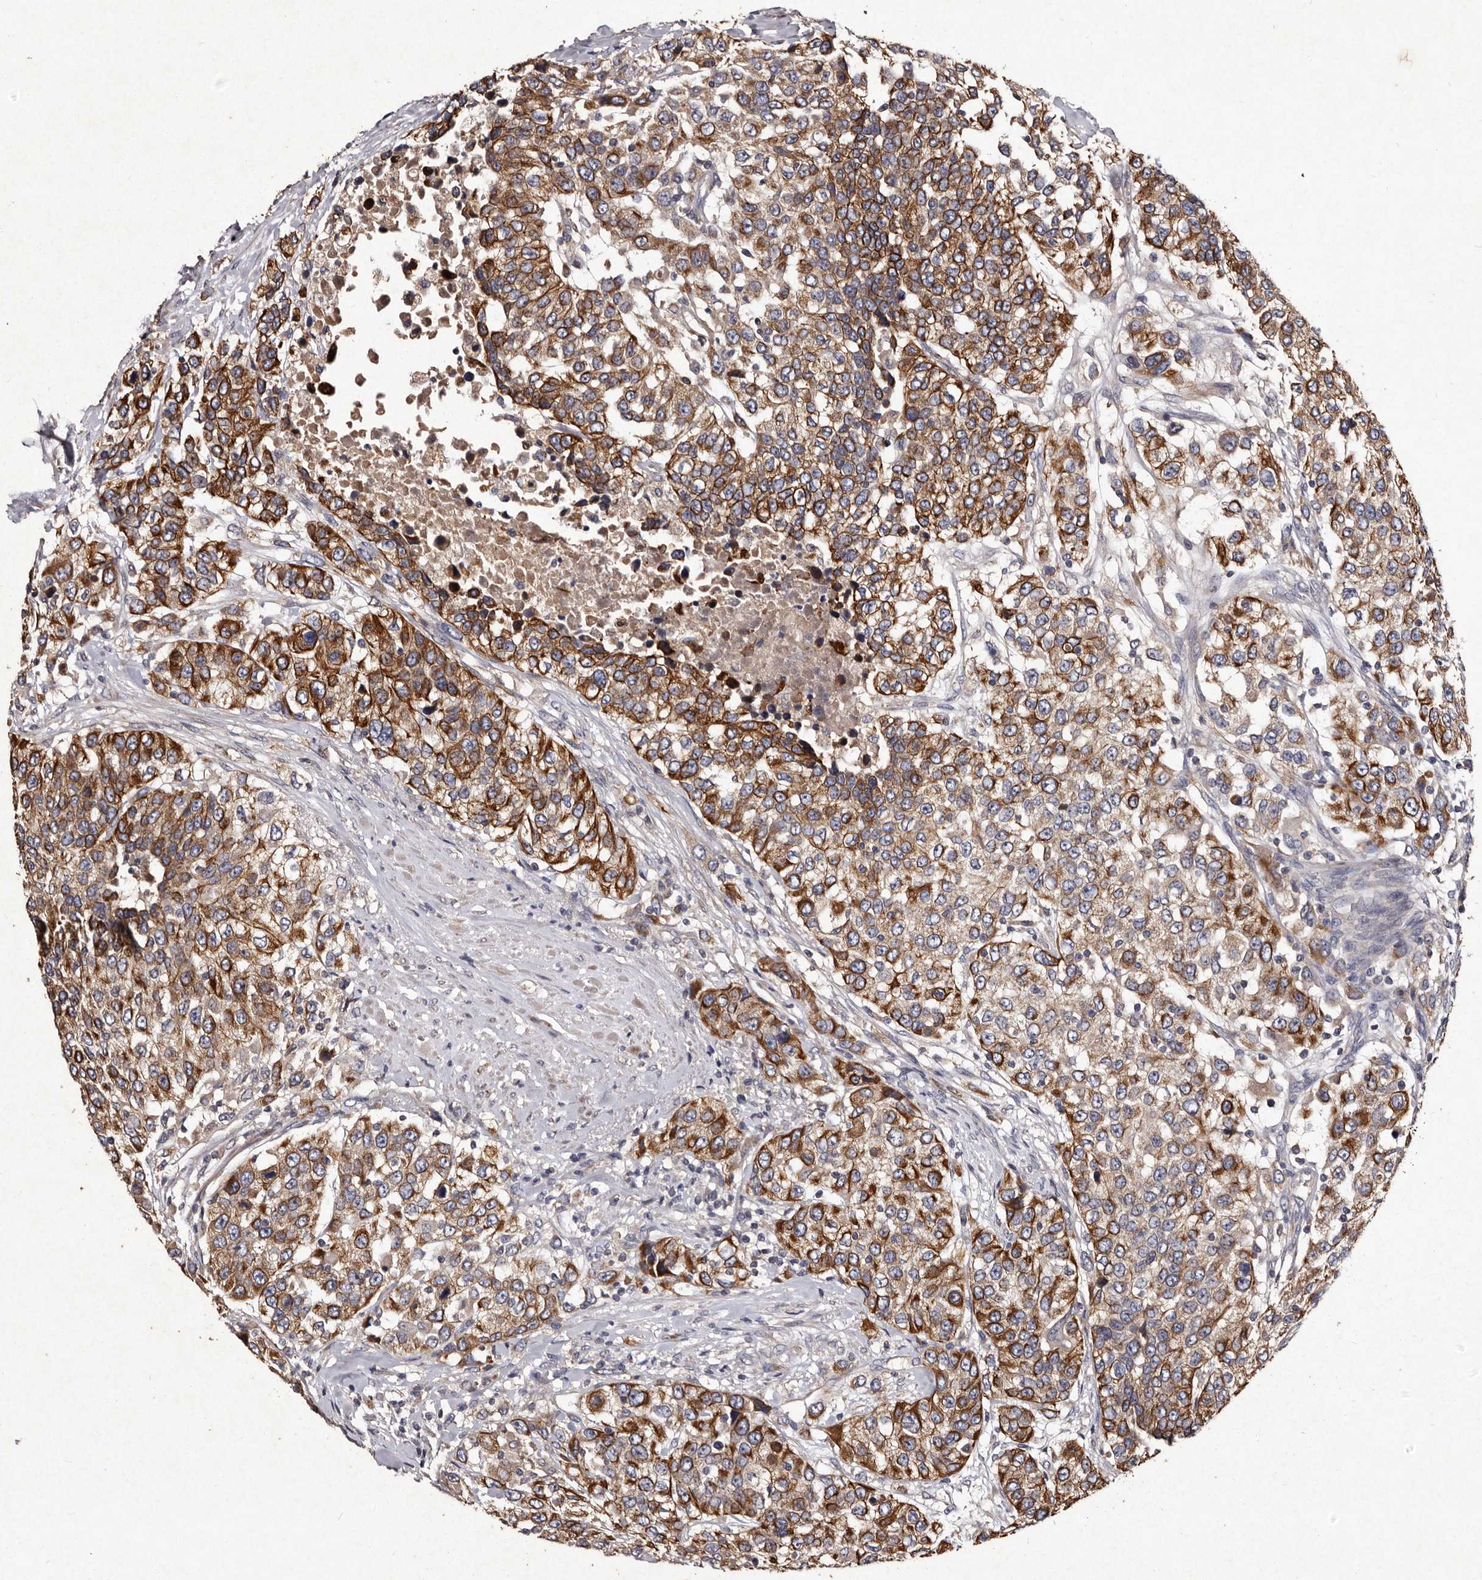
{"staining": {"intensity": "moderate", "quantity": ">75%", "location": "cytoplasmic/membranous"}, "tissue": "urothelial cancer", "cell_type": "Tumor cells", "image_type": "cancer", "snomed": [{"axis": "morphology", "description": "Urothelial carcinoma, High grade"}, {"axis": "topography", "description": "Urinary bladder"}], "caption": "High-grade urothelial carcinoma stained with immunohistochemistry exhibits moderate cytoplasmic/membranous staining in approximately >75% of tumor cells. (DAB (3,3'-diaminobenzidine) IHC with brightfield microscopy, high magnification).", "gene": "TFB1M", "patient": {"sex": "female", "age": 80}}